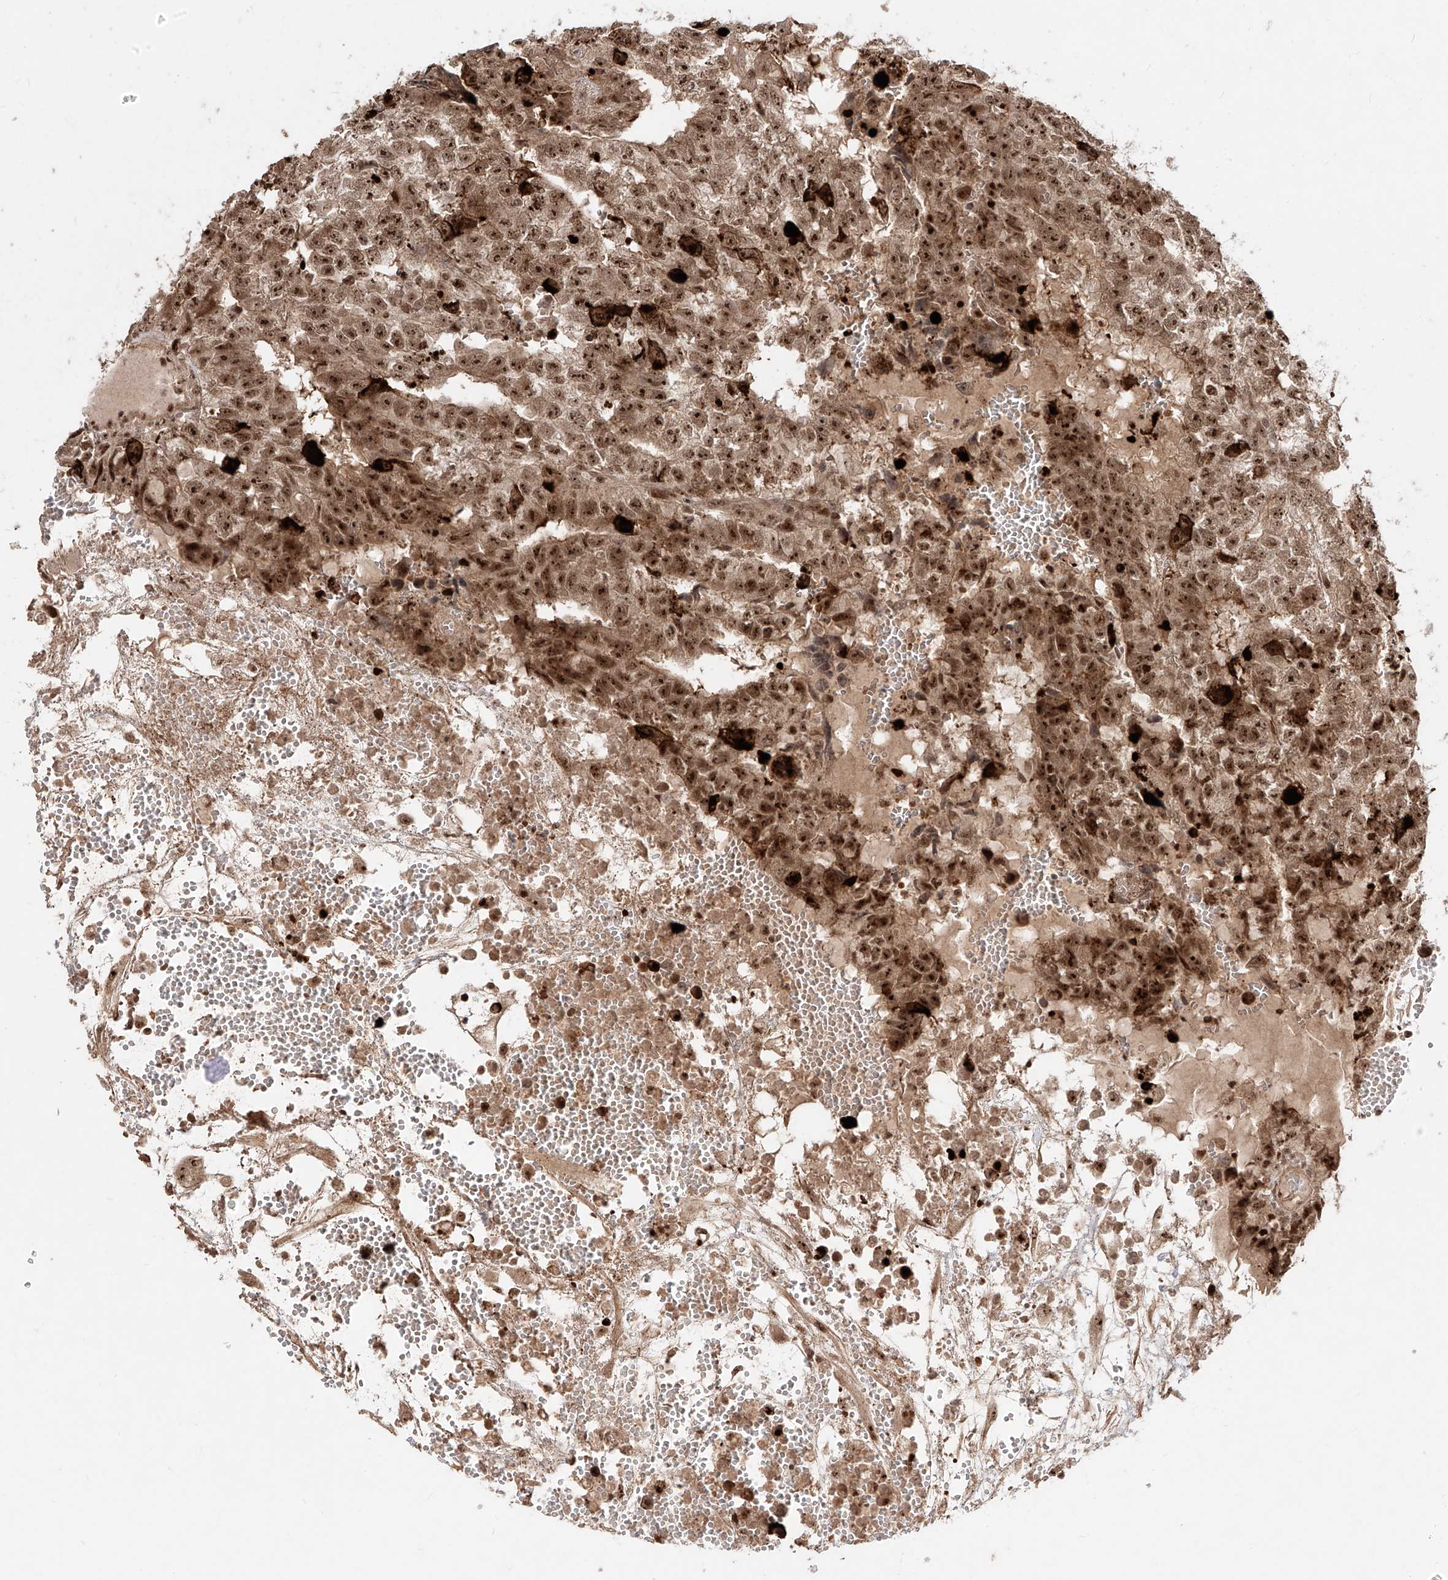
{"staining": {"intensity": "strong", "quantity": ">75%", "location": "cytoplasmic/membranous,nuclear"}, "tissue": "testis cancer", "cell_type": "Tumor cells", "image_type": "cancer", "snomed": [{"axis": "morphology", "description": "Carcinoma, Embryonal, NOS"}, {"axis": "topography", "description": "Testis"}], "caption": "Protein staining of testis embryonal carcinoma tissue displays strong cytoplasmic/membranous and nuclear expression in about >75% of tumor cells.", "gene": "ZNF710", "patient": {"sex": "male", "age": 25}}